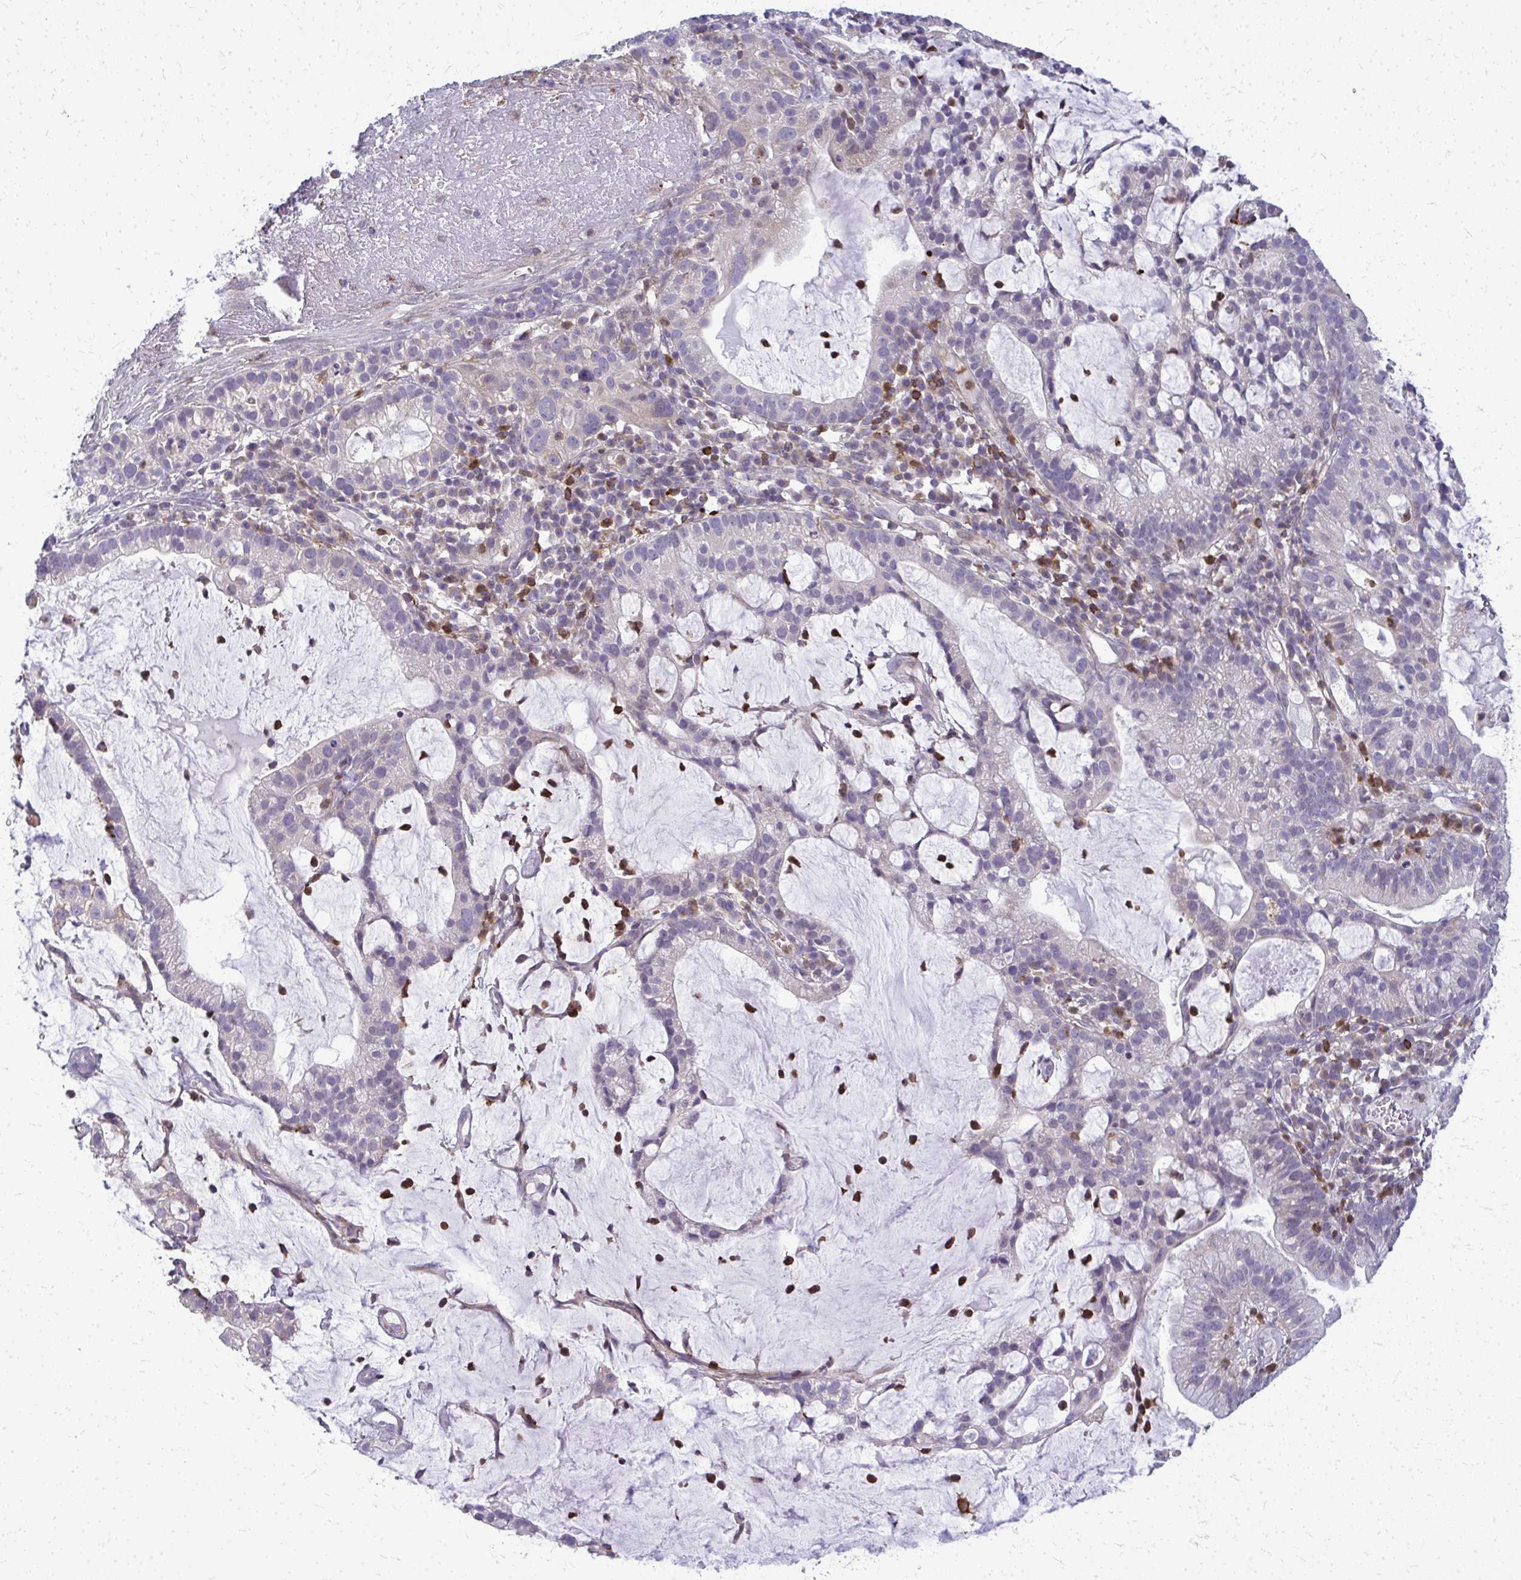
{"staining": {"intensity": "weak", "quantity": "<25%", "location": "cytoplasmic/membranous"}, "tissue": "cervical cancer", "cell_type": "Tumor cells", "image_type": "cancer", "snomed": [{"axis": "morphology", "description": "Adenocarcinoma, NOS"}, {"axis": "topography", "description": "Cervix"}], "caption": "A photomicrograph of adenocarcinoma (cervical) stained for a protein exhibits no brown staining in tumor cells. (DAB immunohistochemistry with hematoxylin counter stain).", "gene": "AP5M1", "patient": {"sex": "female", "age": 41}}